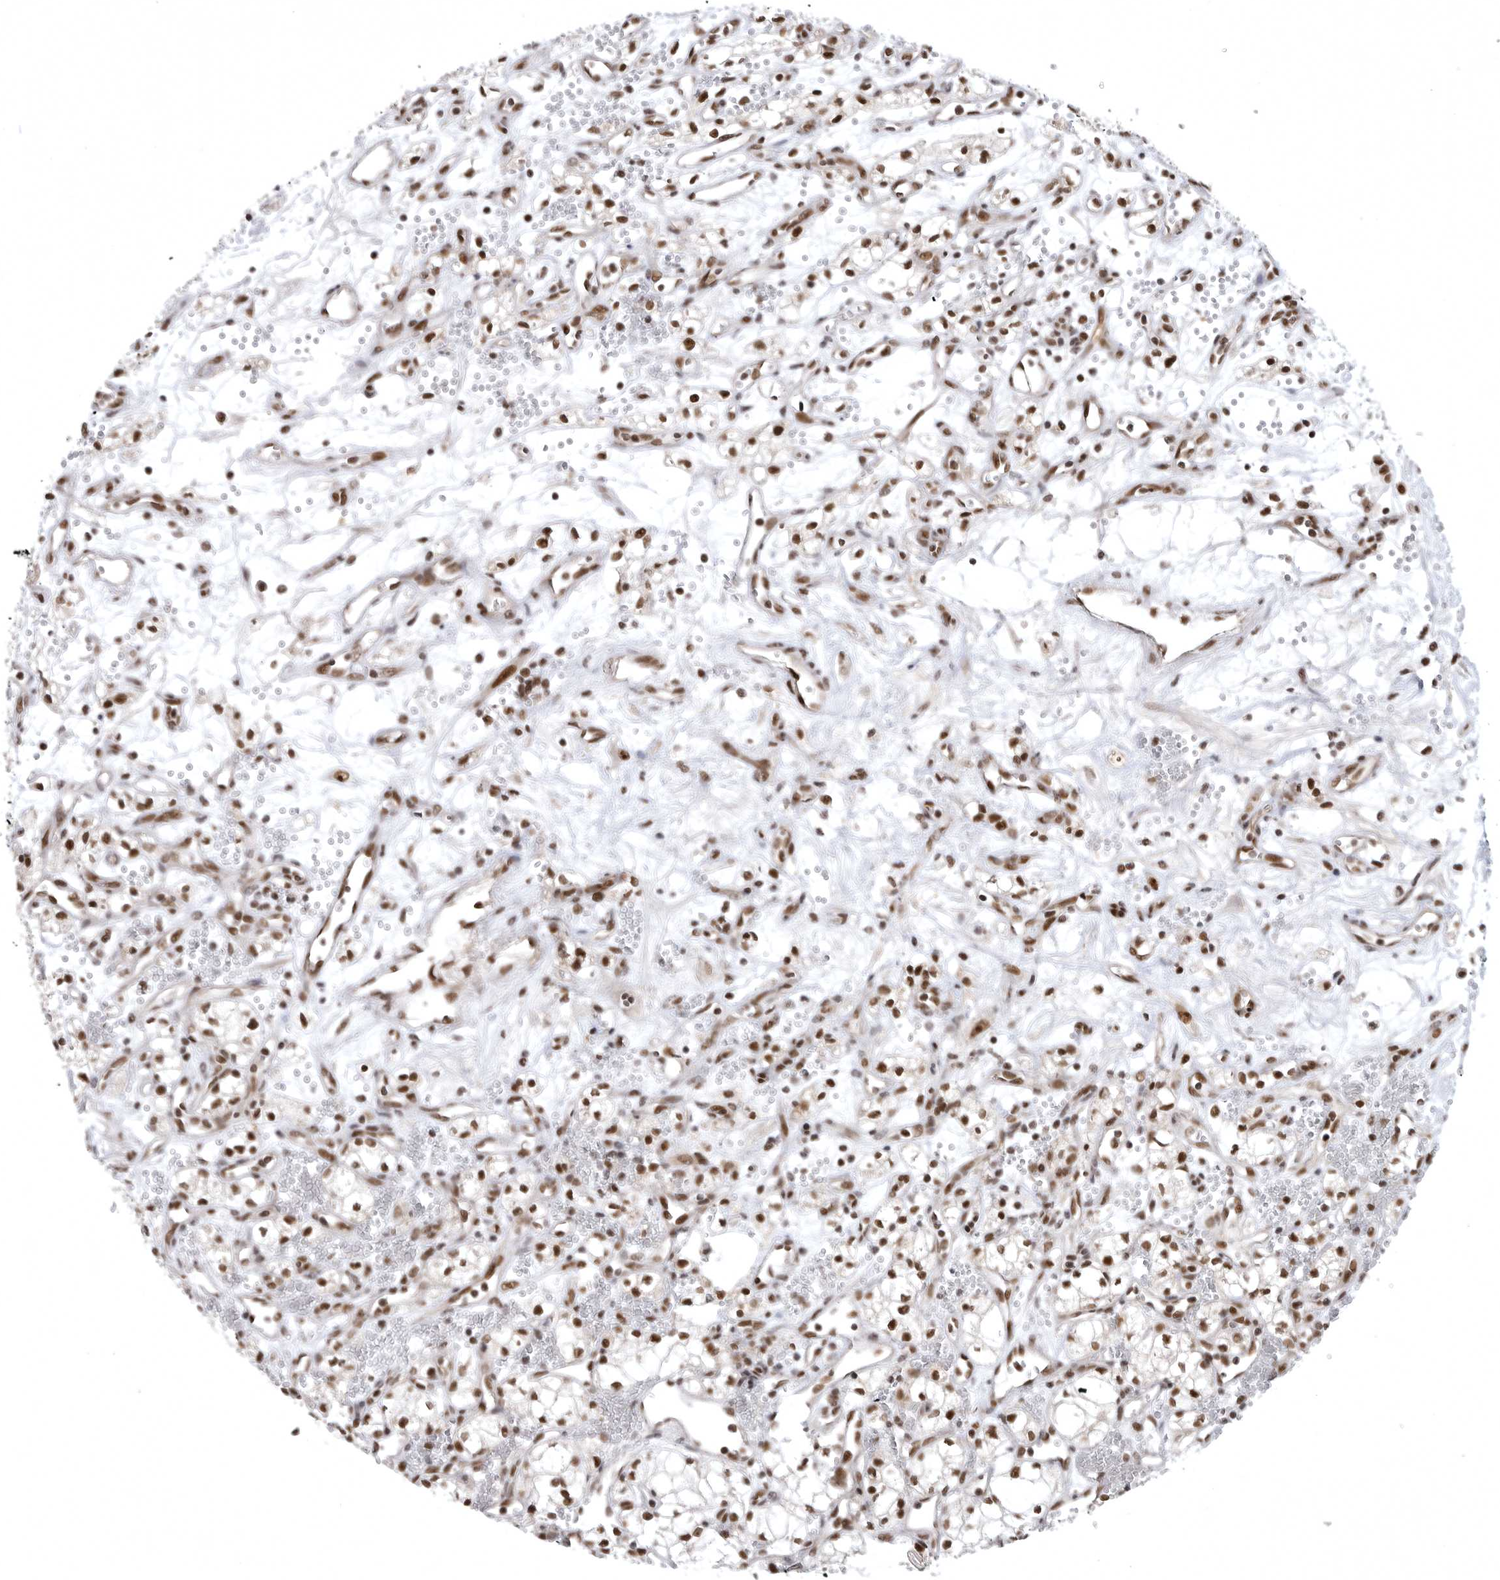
{"staining": {"intensity": "moderate", "quantity": ">75%", "location": "nuclear"}, "tissue": "renal cancer", "cell_type": "Tumor cells", "image_type": "cancer", "snomed": [{"axis": "morphology", "description": "Adenocarcinoma, NOS"}, {"axis": "topography", "description": "Kidney"}], "caption": "Renal cancer (adenocarcinoma) was stained to show a protein in brown. There is medium levels of moderate nuclear positivity in about >75% of tumor cells. (IHC, brightfield microscopy, high magnification).", "gene": "ZNF830", "patient": {"sex": "male", "age": 59}}